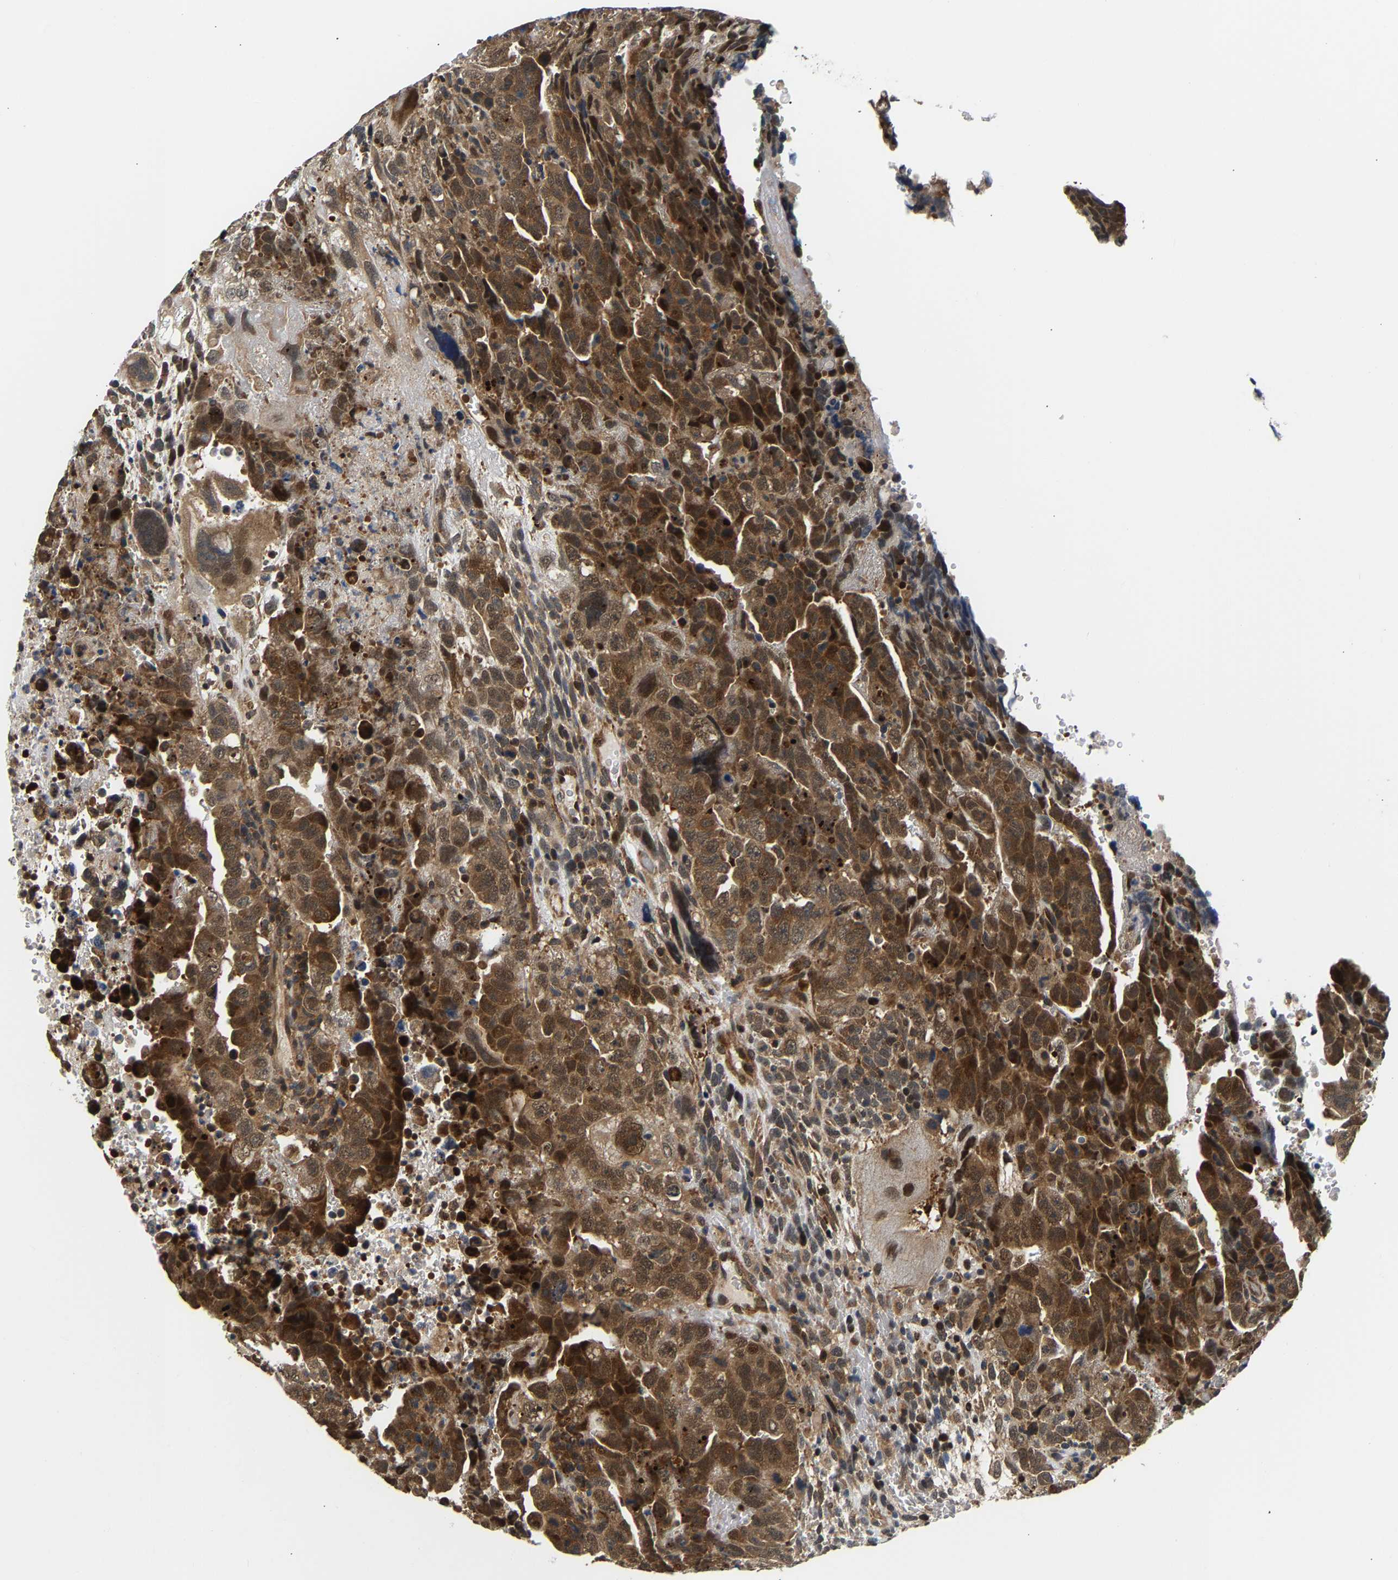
{"staining": {"intensity": "strong", "quantity": ">75%", "location": "cytoplasmic/membranous,nuclear"}, "tissue": "testis cancer", "cell_type": "Tumor cells", "image_type": "cancer", "snomed": [{"axis": "morphology", "description": "Carcinoma, Embryonal, NOS"}, {"axis": "topography", "description": "Testis"}], "caption": "Immunohistochemical staining of human testis embryonal carcinoma demonstrates strong cytoplasmic/membranous and nuclear protein expression in approximately >75% of tumor cells. The staining was performed using DAB (3,3'-diaminobenzidine) to visualize the protein expression in brown, while the nuclei were stained in blue with hematoxylin (Magnification: 20x).", "gene": "LARP6", "patient": {"sex": "male", "age": 28}}